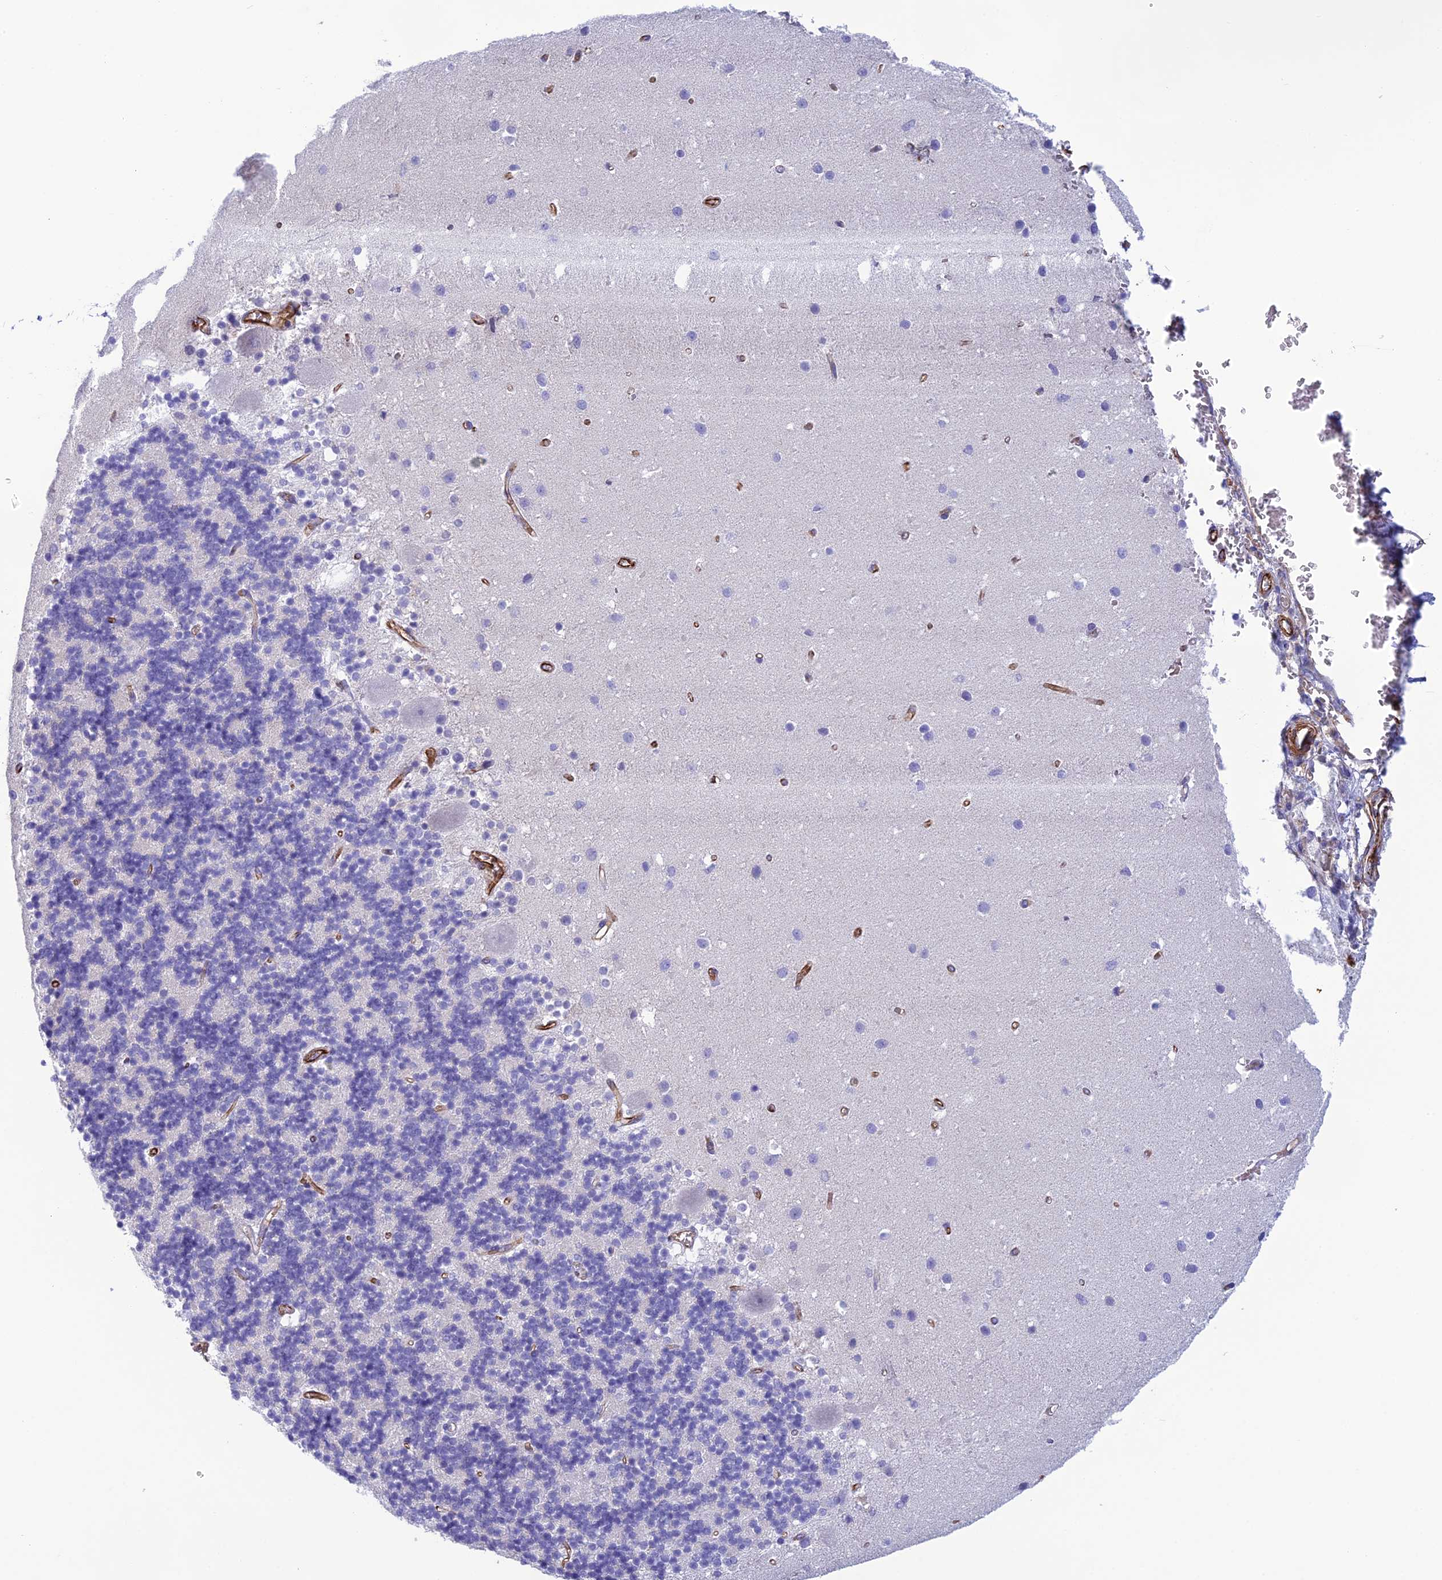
{"staining": {"intensity": "negative", "quantity": "none", "location": "none"}, "tissue": "cerebellum", "cell_type": "Cells in granular layer", "image_type": "normal", "snomed": [{"axis": "morphology", "description": "Normal tissue, NOS"}, {"axis": "topography", "description": "Cerebellum"}], "caption": "DAB immunohistochemical staining of normal cerebellum displays no significant staining in cells in granular layer. (DAB immunohistochemistry (IHC) visualized using brightfield microscopy, high magnification).", "gene": "FBXL20", "patient": {"sex": "male", "age": 54}}